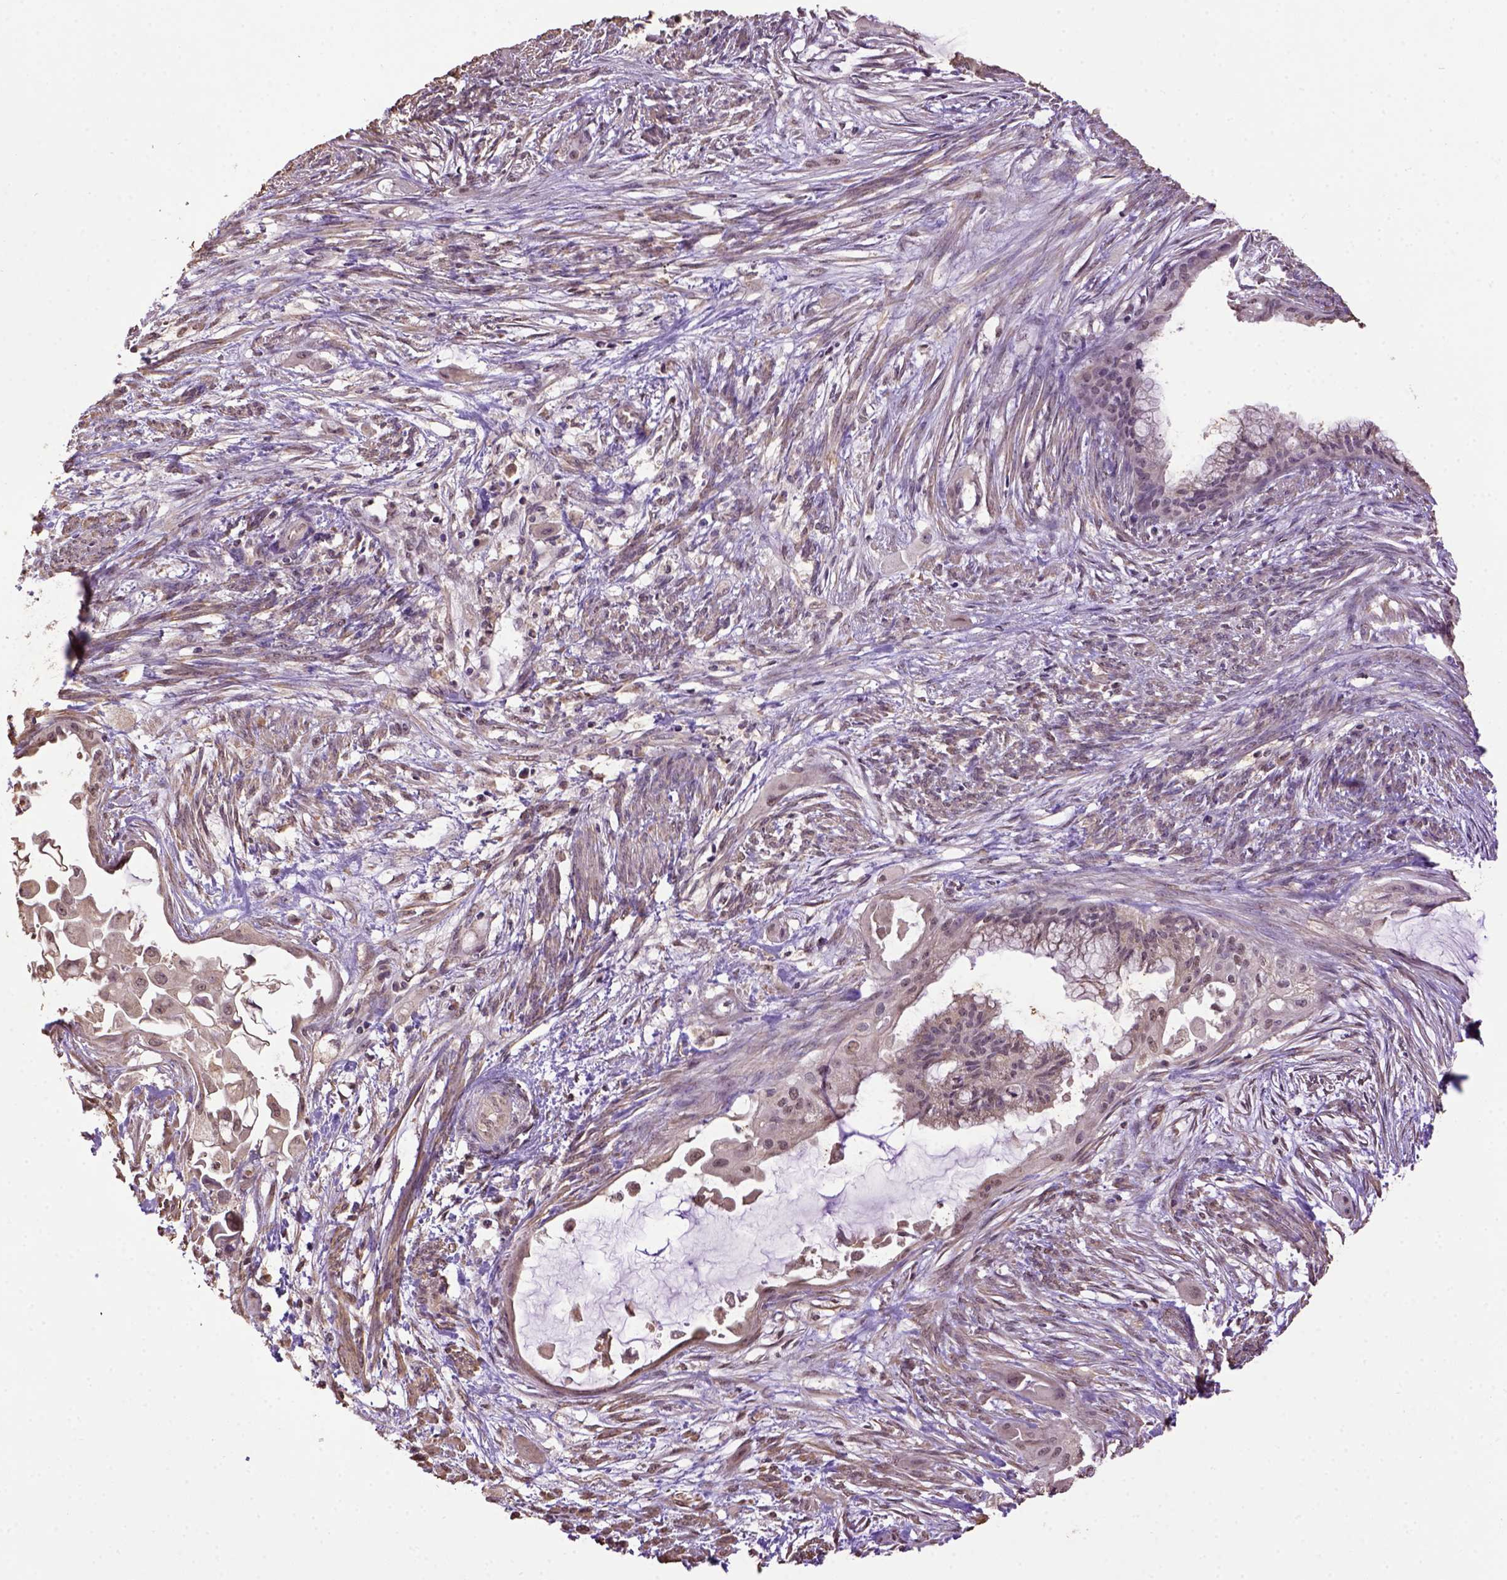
{"staining": {"intensity": "weak", "quantity": "25%-75%", "location": "cytoplasmic/membranous"}, "tissue": "endometrial cancer", "cell_type": "Tumor cells", "image_type": "cancer", "snomed": [{"axis": "morphology", "description": "Adenocarcinoma, NOS"}, {"axis": "topography", "description": "Endometrium"}], "caption": "Immunohistochemistry photomicrograph of neoplastic tissue: endometrial cancer (adenocarcinoma) stained using immunohistochemistry demonstrates low levels of weak protein expression localized specifically in the cytoplasmic/membranous of tumor cells, appearing as a cytoplasmic/membranous brown color.", "gene": "WDR17", "patient": {"sex": "female", "age": 86}}